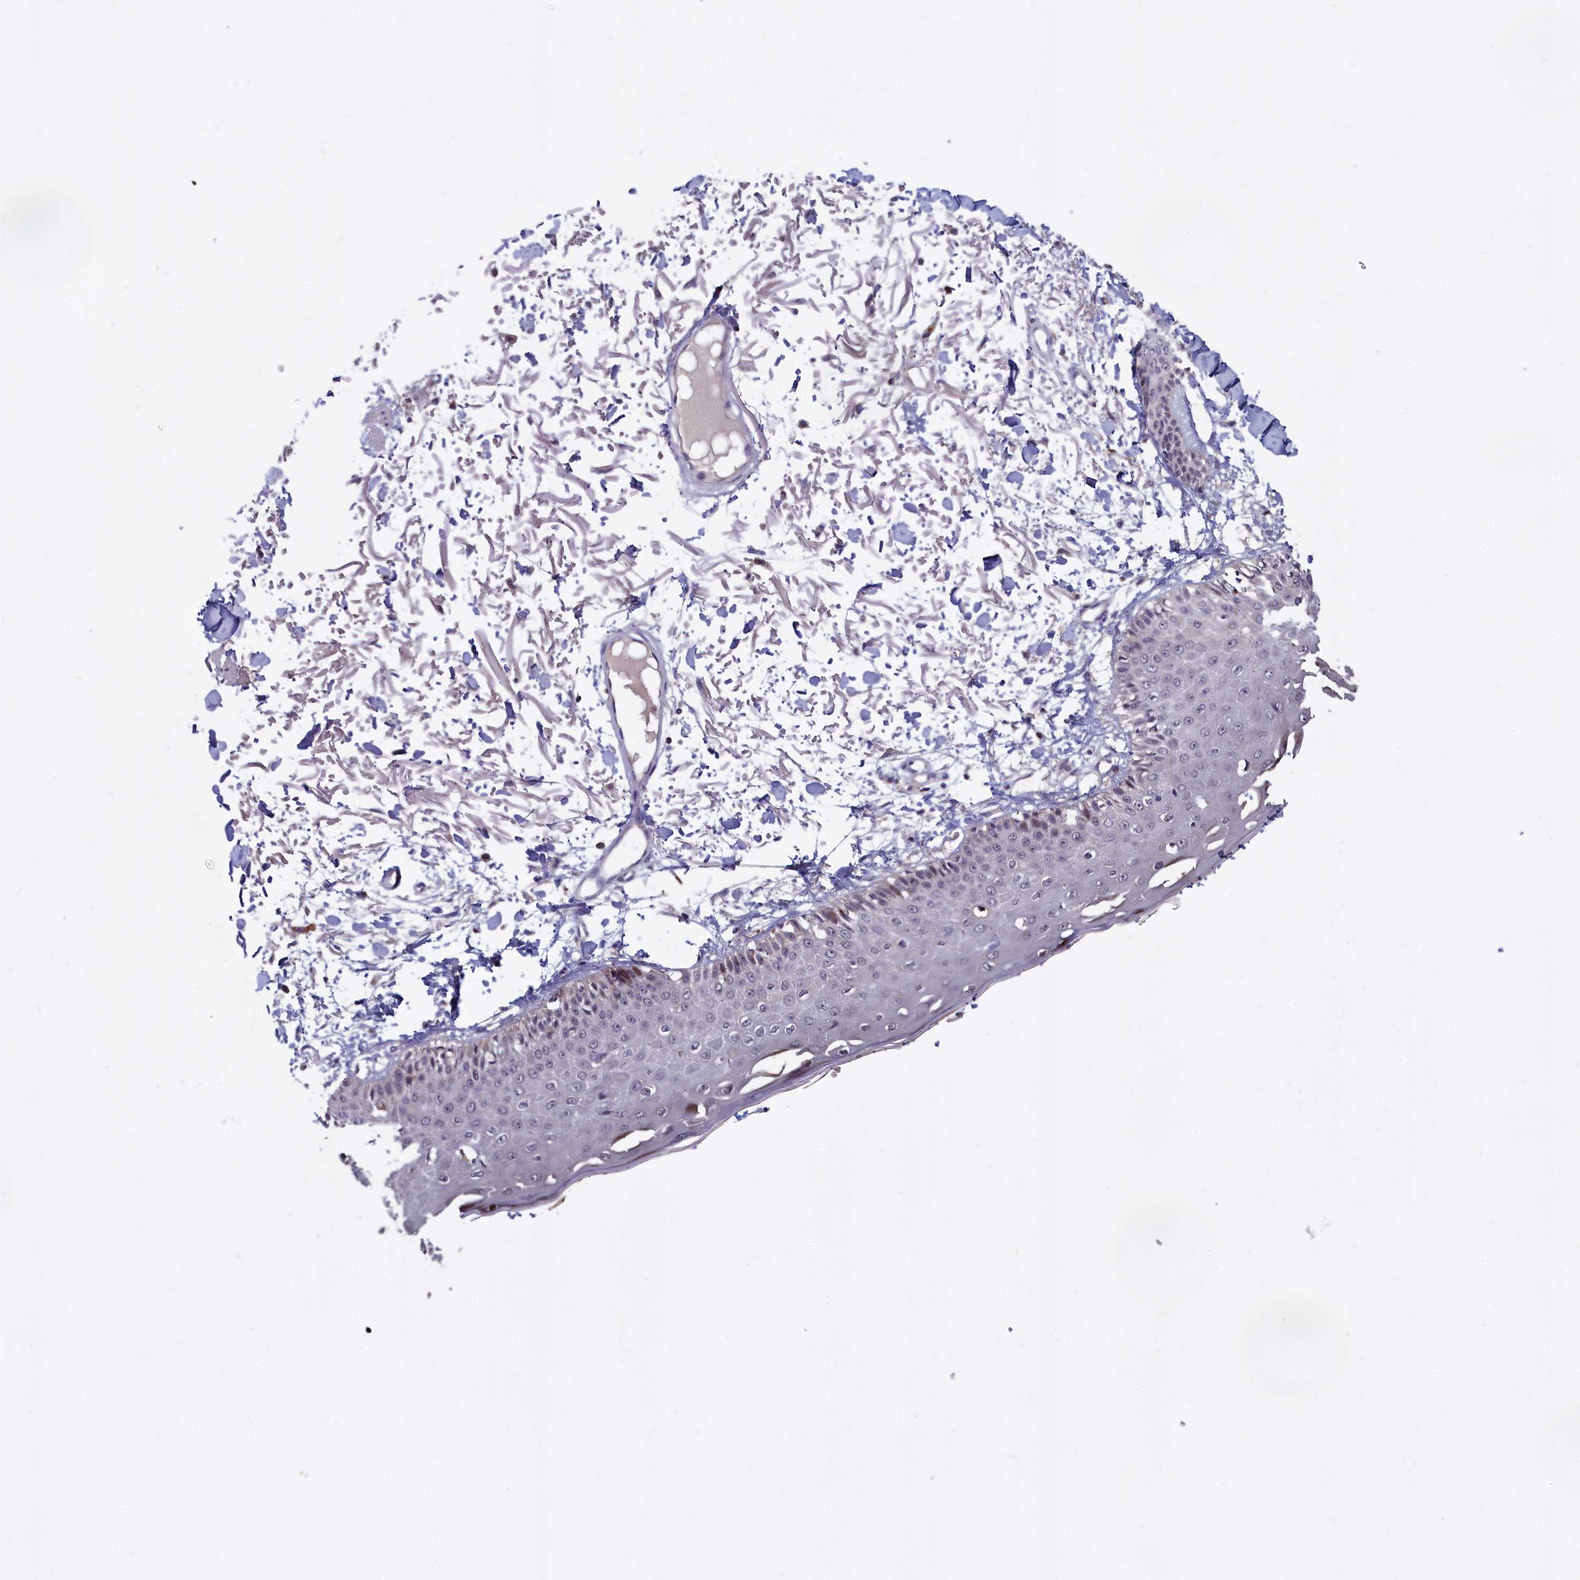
{"staining": {"intensity": "weak", "quantity": ">75%", "location": "cytoplasmic/membranous"}, "tissue": "skin", "cell_type": "Fibroblasts", "image_type": "normal", "snomed": [{"axis": "morphology", "description": "Normal tissue, NOS"}, {"axis": "morphology", "description": "Squamous cell carcinoma, NOS"}, {"axis": "topography", "description": "Skin"}, {"axis": "topography", "description": "Peripheral nerve tissue"}], "caption": "The histopathology image displays staining of benign skin, revealing weak cytoplasmic/membranous protein expression (brown color) within fibroblasts.", "gene": "EPB41L4B", "patient": {"sex": "male", "age": 83}}